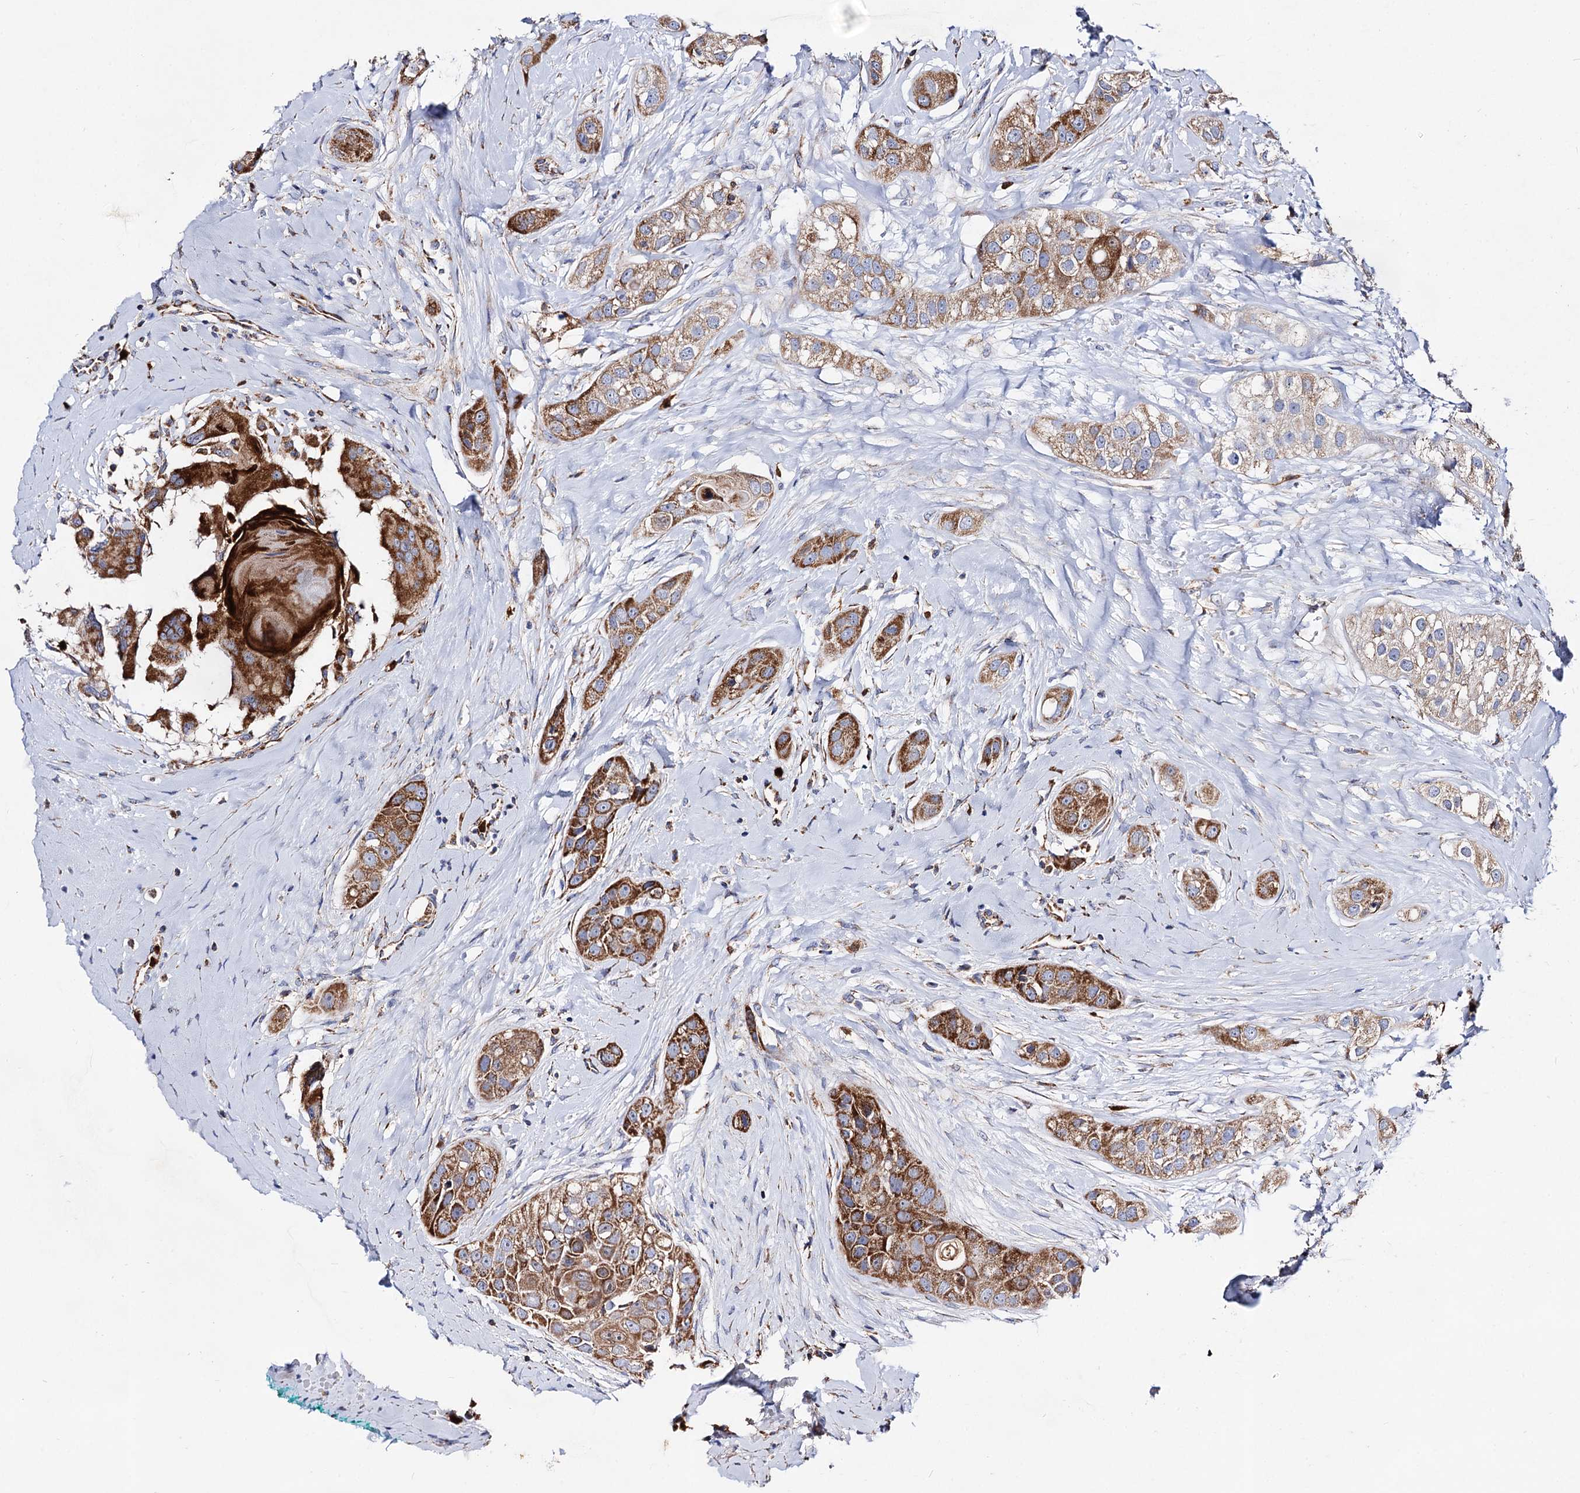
{"staining": {"intensity": "strong", "quantity": ">75%", "location": "cytoplasmic/membranous"}, "tissue": "head and neck cancer", "cell_type": "Tumor cells", "image_type": "cancer", "snomed": [{"axis": "morphology", "description": "Normal tissue, NOS"}, {"axis": "morphology", "description": "Squamous cell carcinoma, NOS"}, {"axis": "topography", "description": "Skeletal muscle"}, {"axis": "topography", "description": "Head-Neck"}], "caption": "Strong cytoplasmic/membranous staining is identified in approximately >75% of tumor cells in head and neck cancer (squamous cell carcinoma). (DAB (3,3'-diaminobenzidine) = brown stain, brightfield microscopy at high magnification).", "gene": "ACAD9", "patient": {"sex": "male", "age": 51}}